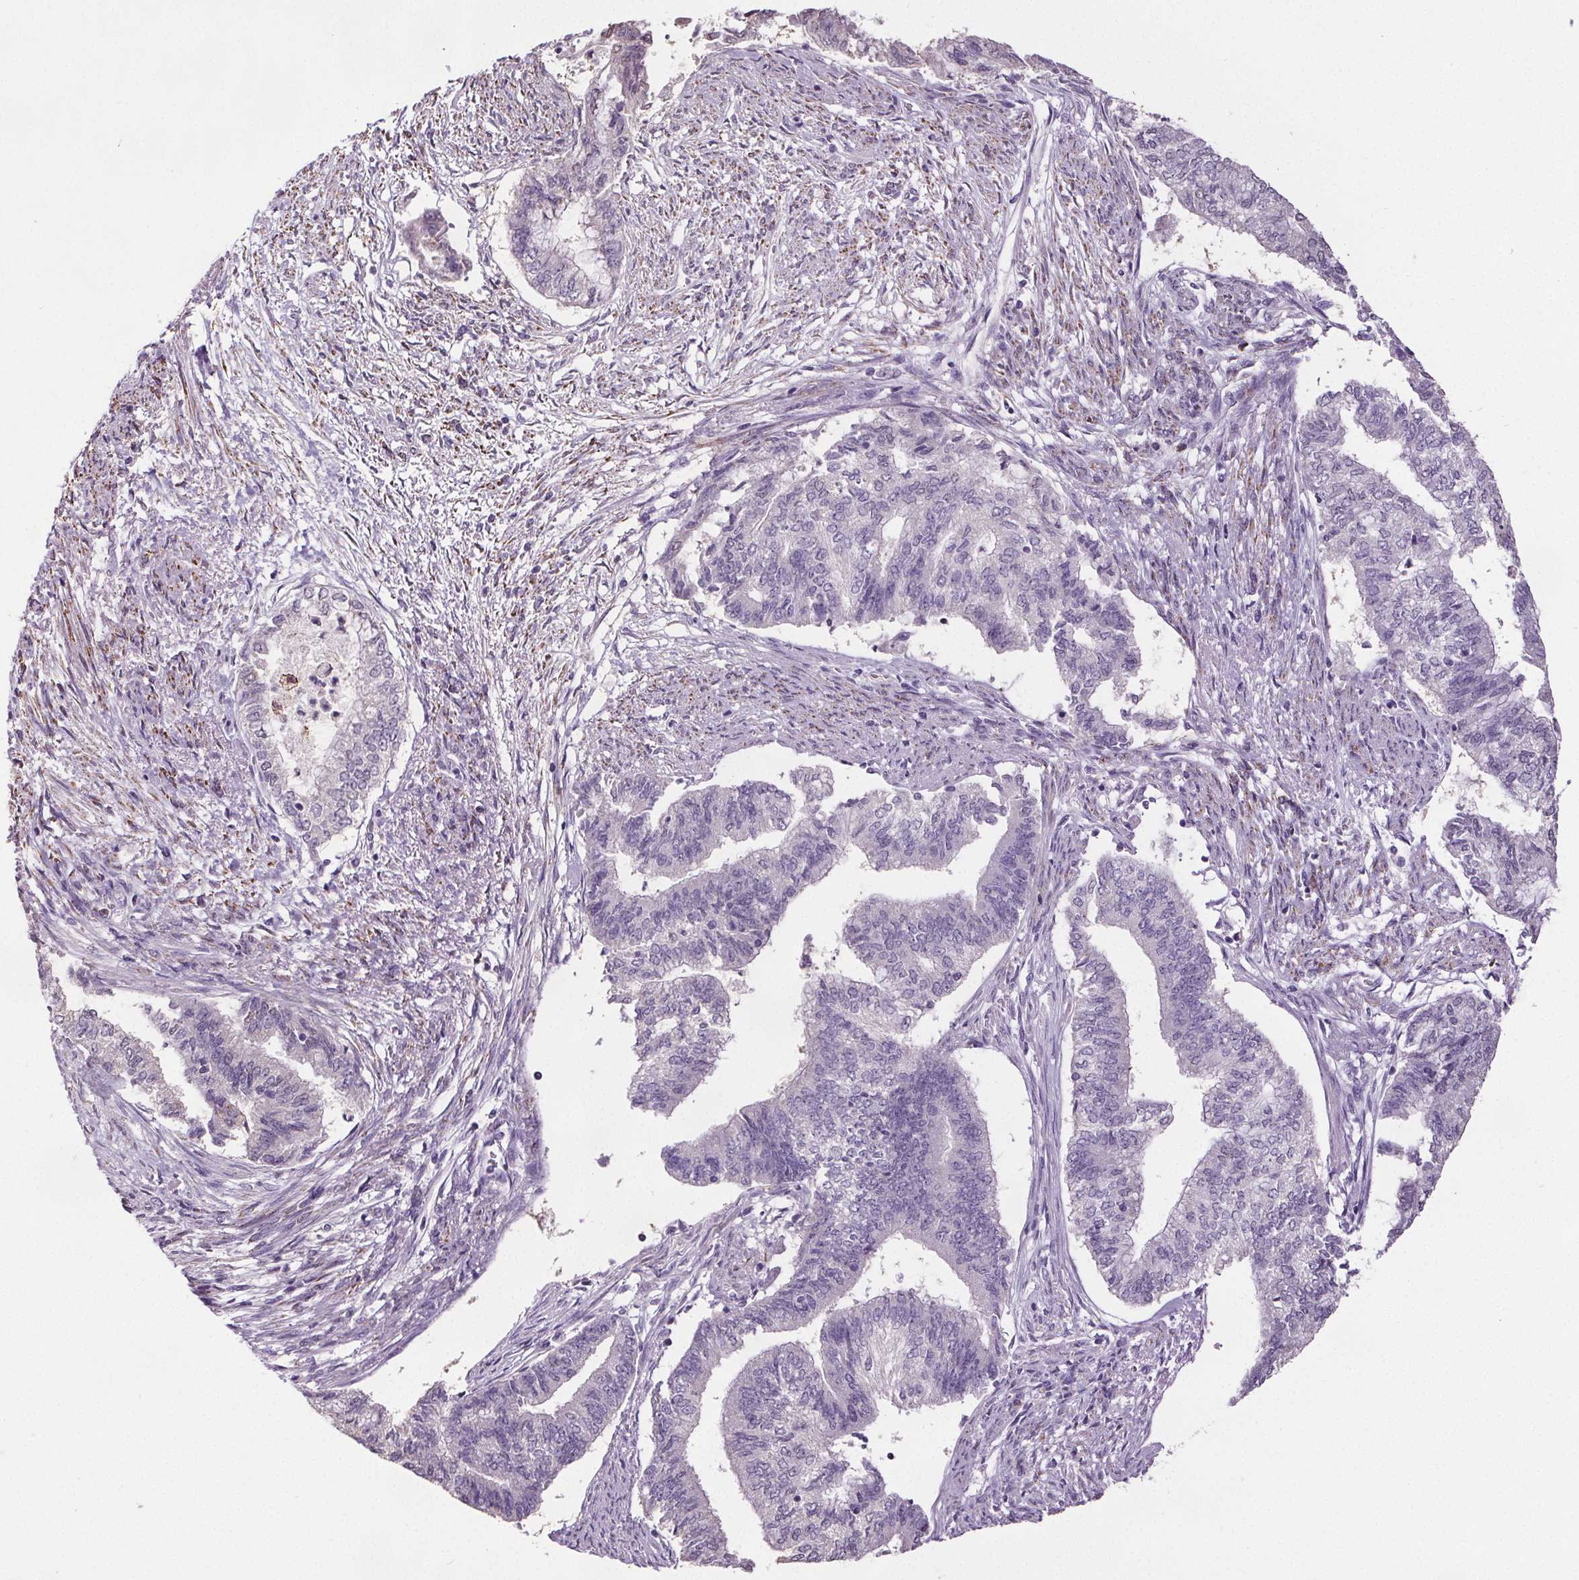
{"staining": {"intensity": "negative", "quantity": "none", "location": "none"}, "tissue": "endometrial cancer", "cell_type": "Tumor cells", "image_type": "cancer", "snomed": [{"axis": "morphology", "description": "Adenocarcinoma, NOS"}, {"axis": "topography", "description": "Endometrium"}], "caption": "IHC photomicrograph of endometrial cancer (adenocarcinoma) stained for a protein (brown), which shows no positivity in tumor cells.", "gene": "GPIHBP1", "patient": {"sex": "female", "age": 65}}